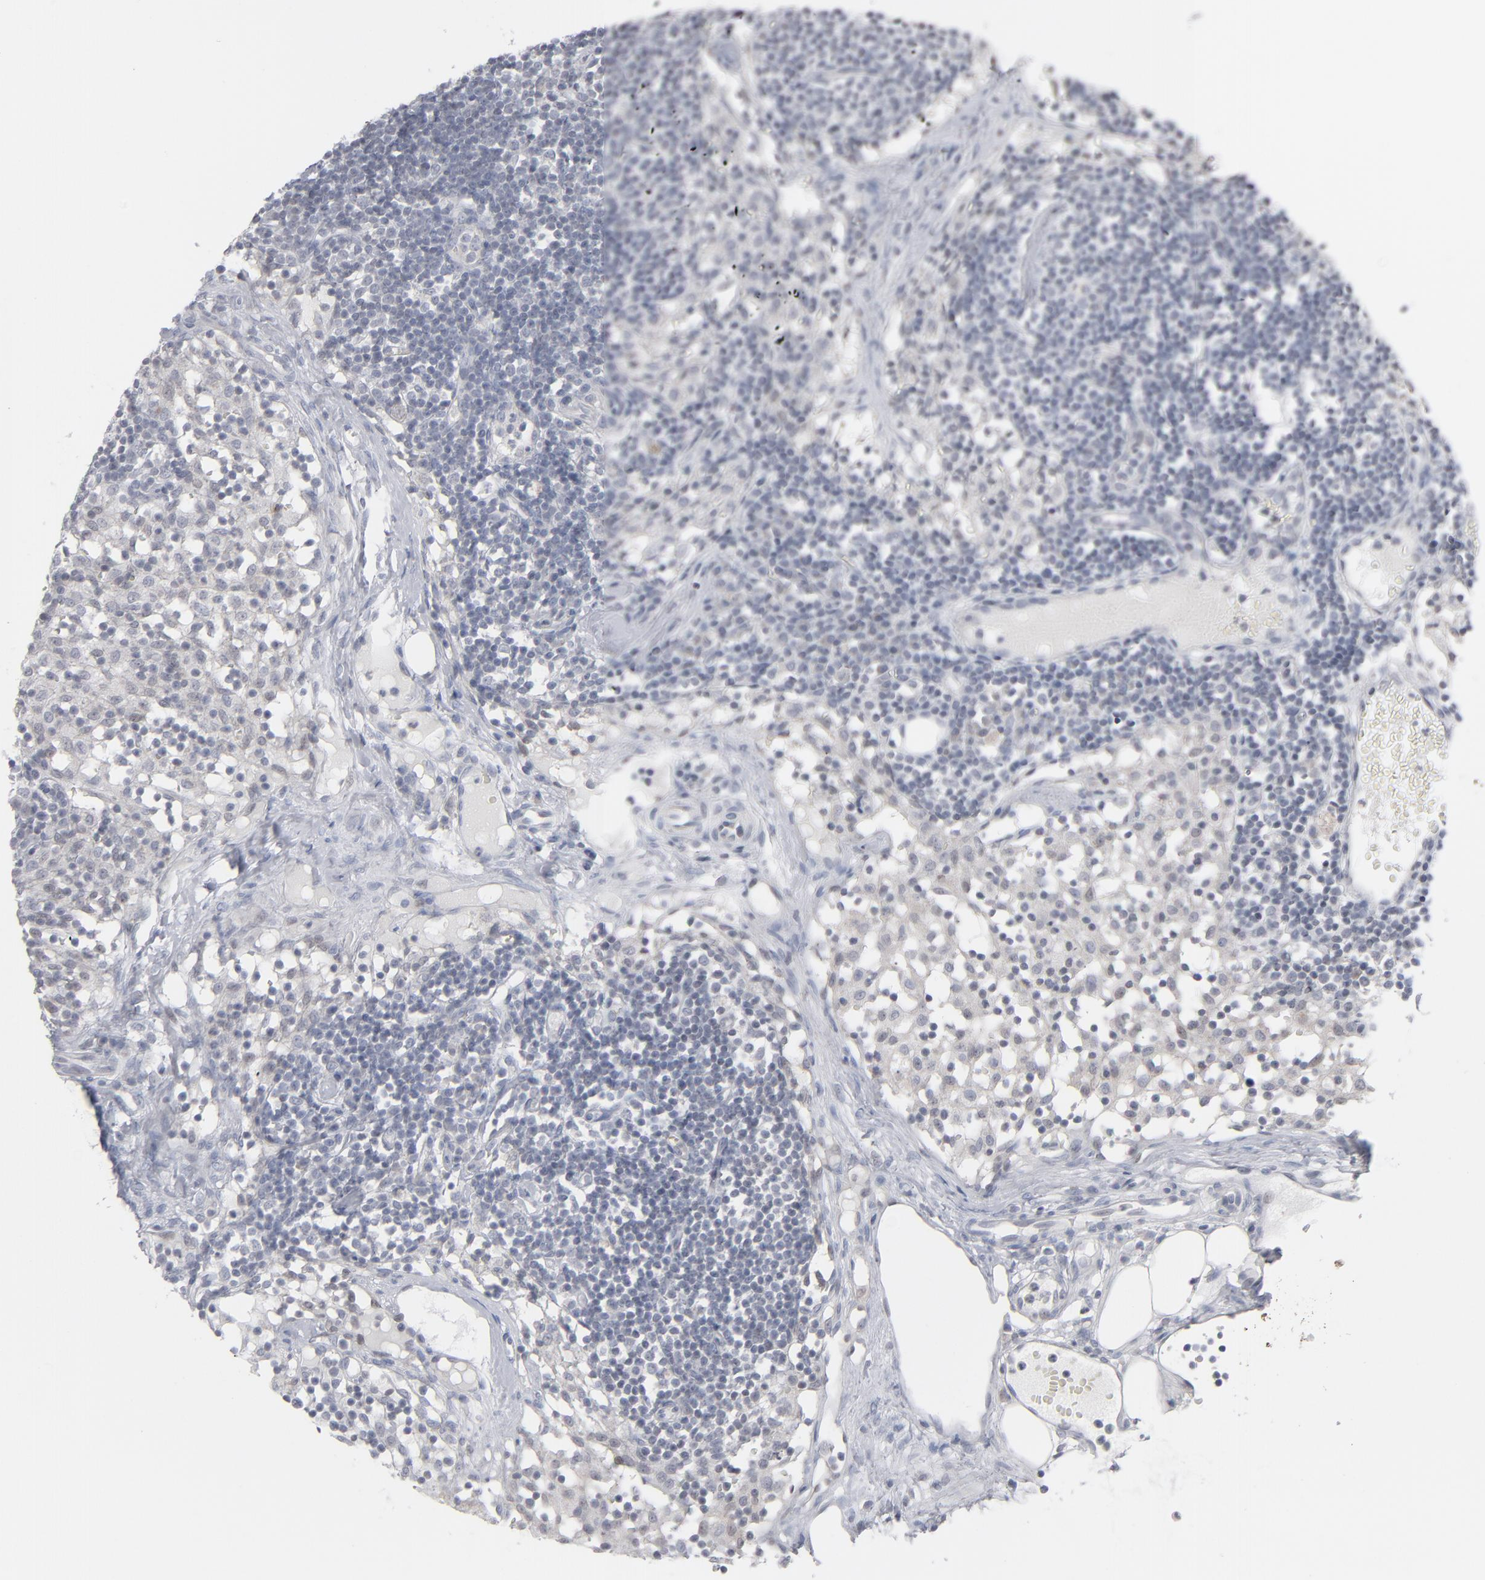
{"staining": {"intensity": "negative", "quantity": "none", "location": "none"}, "tissue": "lymph node", "cell_type": "Germinal center cells", "image_type": "normal", "snomed": [{"axis": "morphology", "description": "Normal tissue, NOS"}, {"axis": "topography", "description": "Lymph node"}], "caption": "Human lymph node stained for a protein using immunohistochemistry shows no staining in germinal center cells.", "gene": "POF1B", "patient": {"sex": "female", "age": 42}}